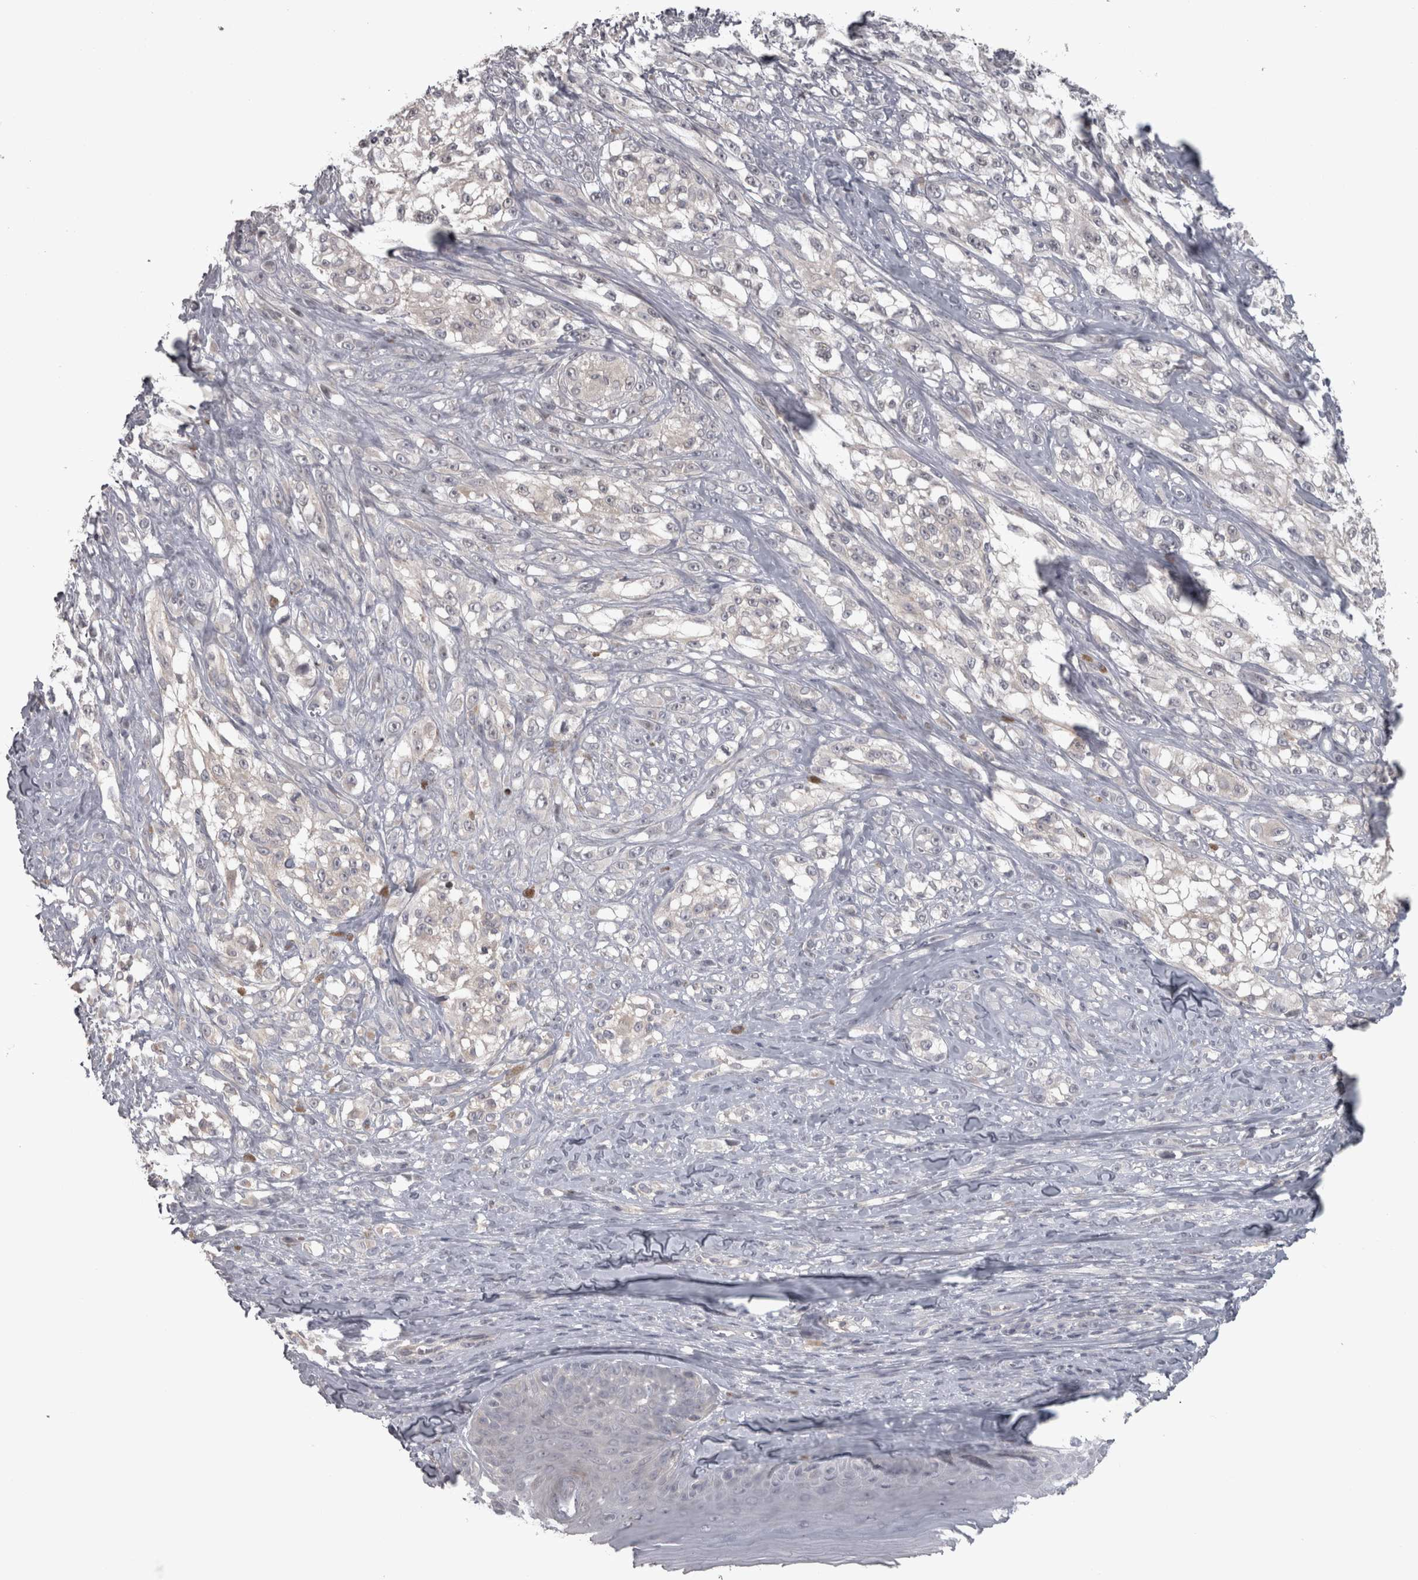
{"staining": {"intensity": "negative", "quantity": "none", "location": "none"}, "tissue": "melanoma", "cell_type": "Tumor cells", "image_type": "cancer", "snomed": [{"axis": "morphology", "description": "Malignant melanoma, NOS"}, {"axis": "topography", "description": "Skin of head"}], "caption": "This is a photomicrograph of immunohistochemistry (IHC) staining of melanoma, which shows no positivity in tumor cells.", "gene": "PPP1R12B", "patient": {"sex": "male", "age": 83}}